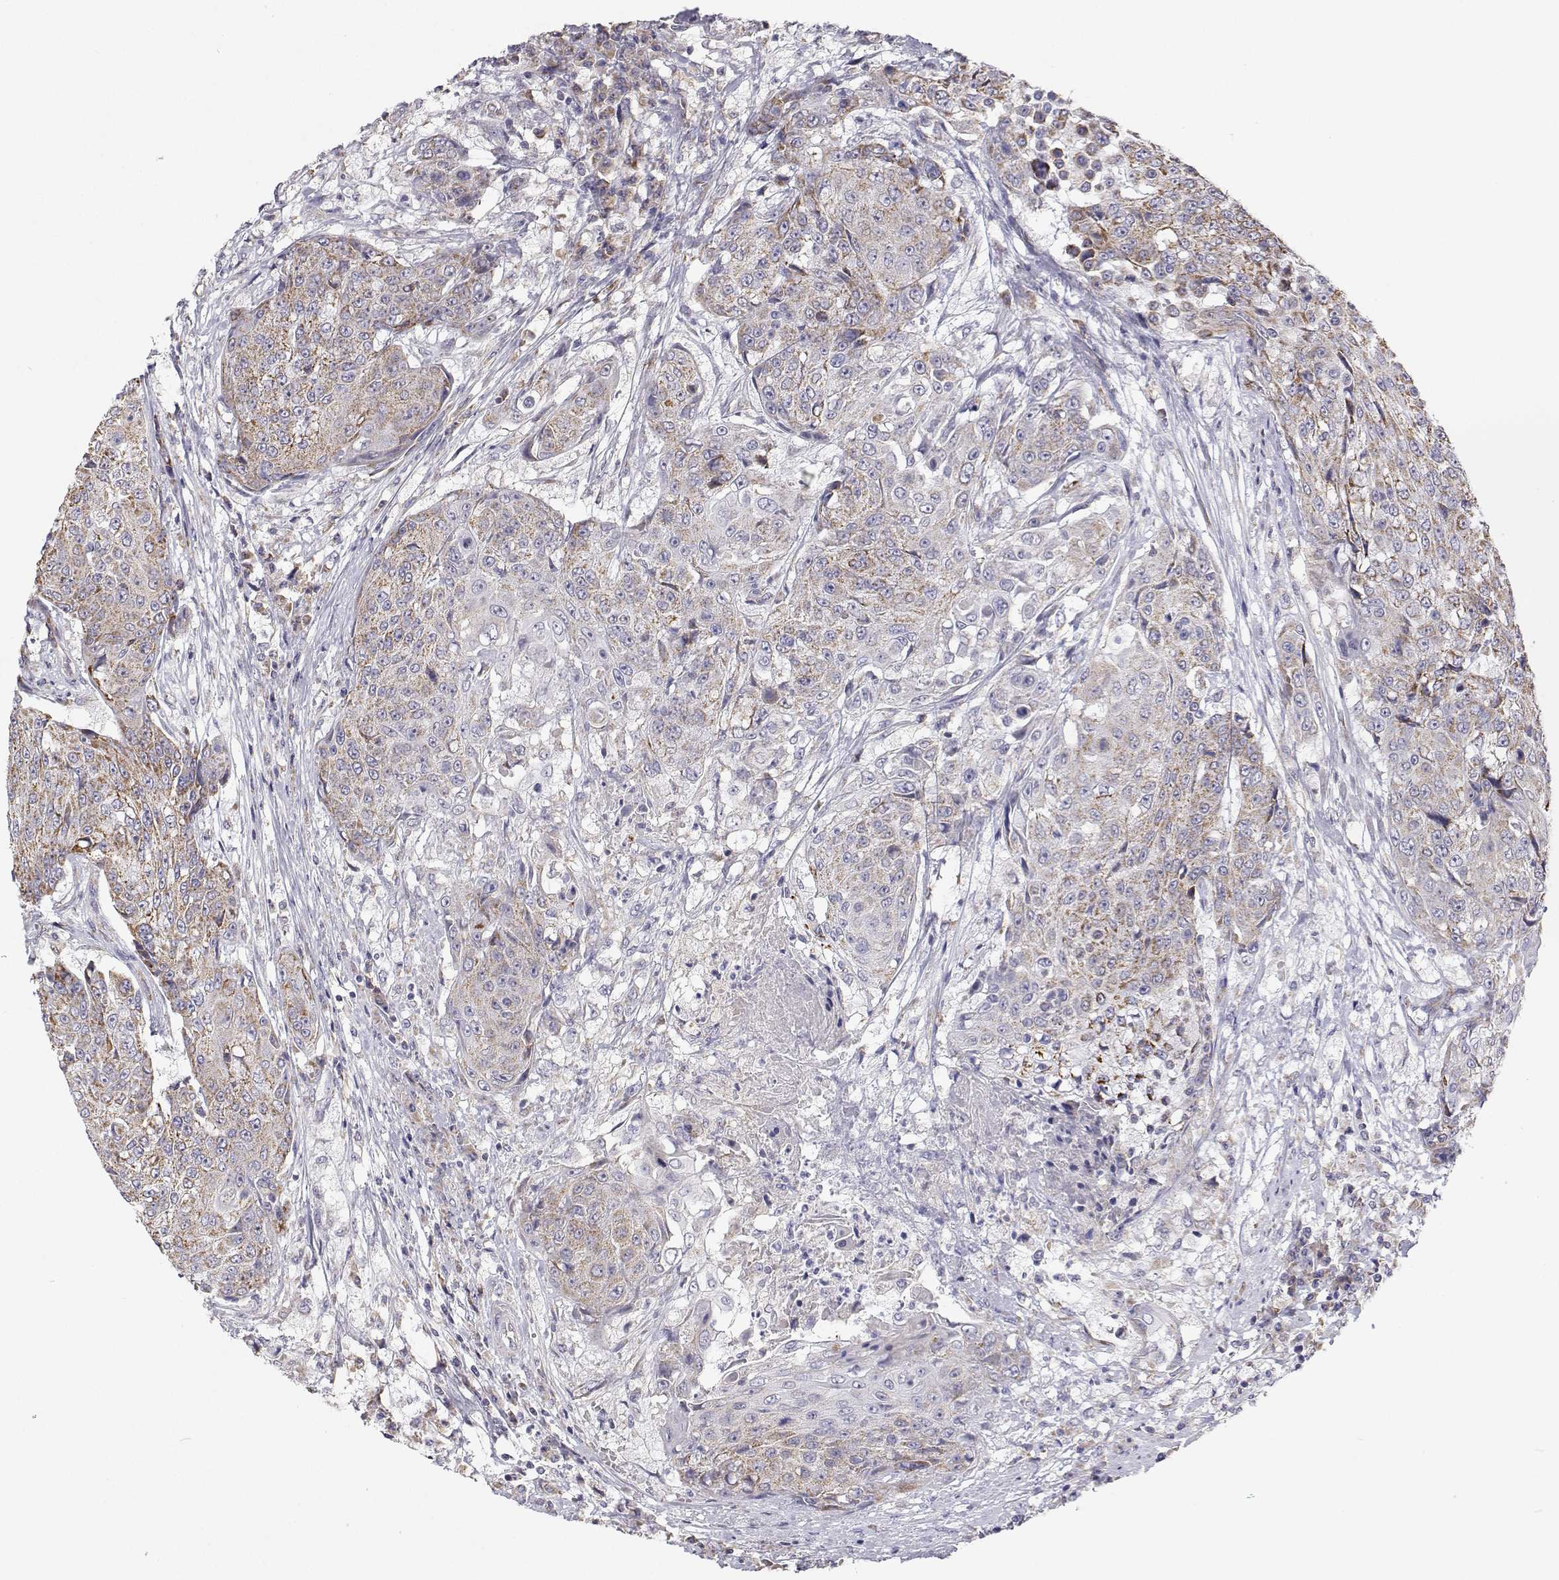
{"staining": {"intensity": "moderate", "quantity": "25%-75%", "location": "cytoplasmic/membranous"}, "tissue": "urothelial cancer", "cell_type": "Tumor cells", "image_type": "cancer", "snomed": [{"axis": "morphology", "description": "Urothelial carcinoma, High grade"}, {"axis": "topography", "description": "Urinary bladder"}], "caption": "Urothelial cancer was stained to show a protein in brown. There is medium levels of moderate cytoplasmic/membranous expression in about 25%-75% of tumor cells.", "gene": "MRPL3", "patient": {"sex": "female", "age": 63}}